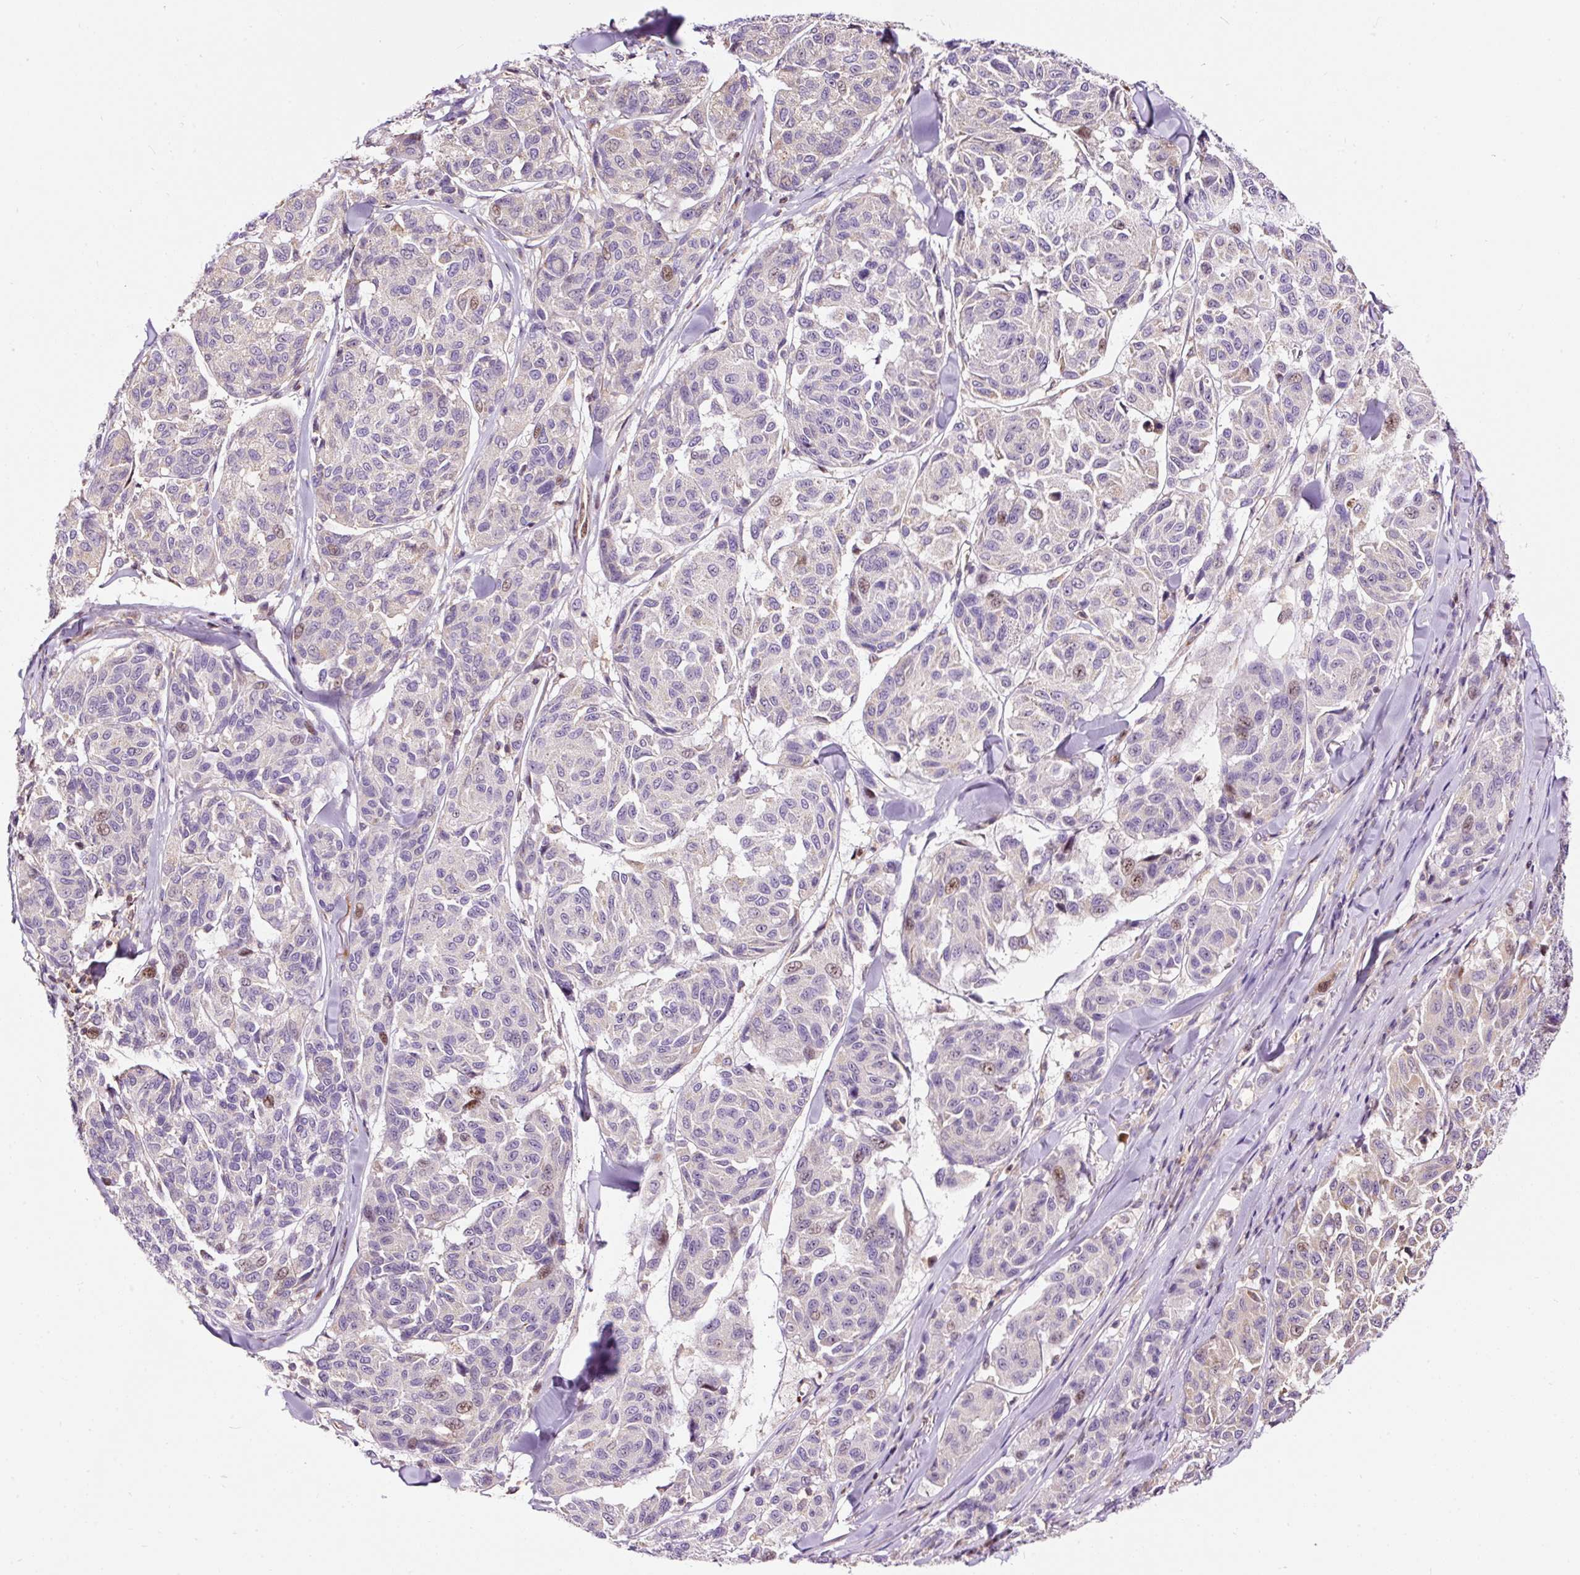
{"staining": {"intensity": "moderate", "quantity": "<25%", "location": "nuclear"}, "tissue": "melanoma", "cell_type": "Tumor cells", "image_type": "cancer", "snomed": [{"axis": "morphology", "description": "Malignant melanoma, NOS"}, {"axis": "topography", "description": "Skin"}], "caption": "Malignant melanoma stained with DAB immunohistochemistry displays low levels of moderate nuclear staining in about <25% of tumor cells.", "gene": "BOLA3", "patient": {"sex": "female", "age": 66}}